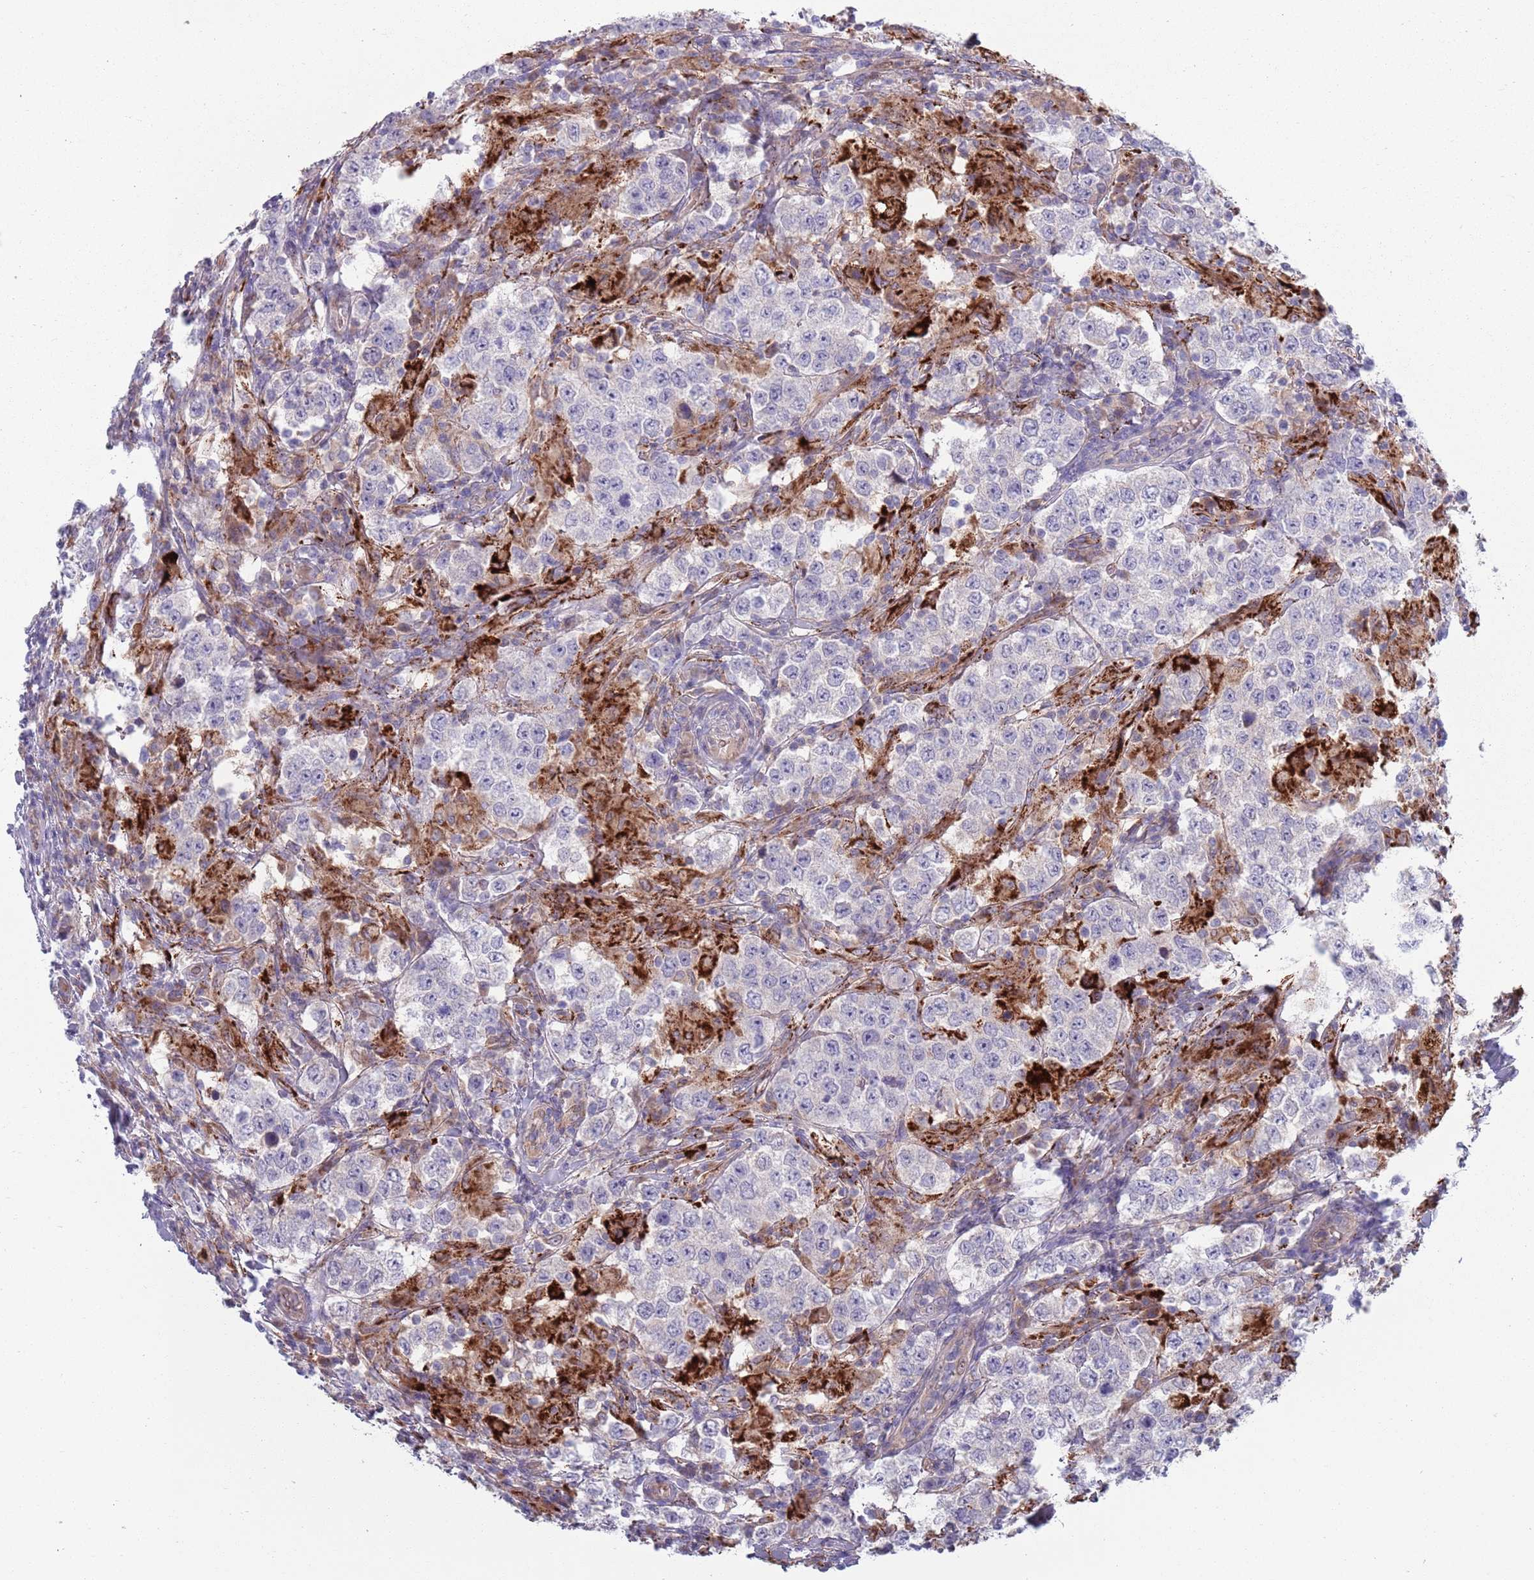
{"staining": {"intensity": "negative", "quantity": "none", "location": "none"}, "tissue": "testis cancer", "cell_type": "Tumor cells", "image_type": "cancer", "snomed": [{"axis": "morphology", "description": "Seminoma, NOS"}, {"axis": "morphology", "description": "Carcinoma, Embryonal, NOS"}, {"axis": "topography", "description": "Testis"}], "caption": "Immunohistochemical staining of human seminoma (testis) demonstrates no significant staining in tumor cells.", "gene": "TYW1", "patient": {"sex": "male", "age": 41}}